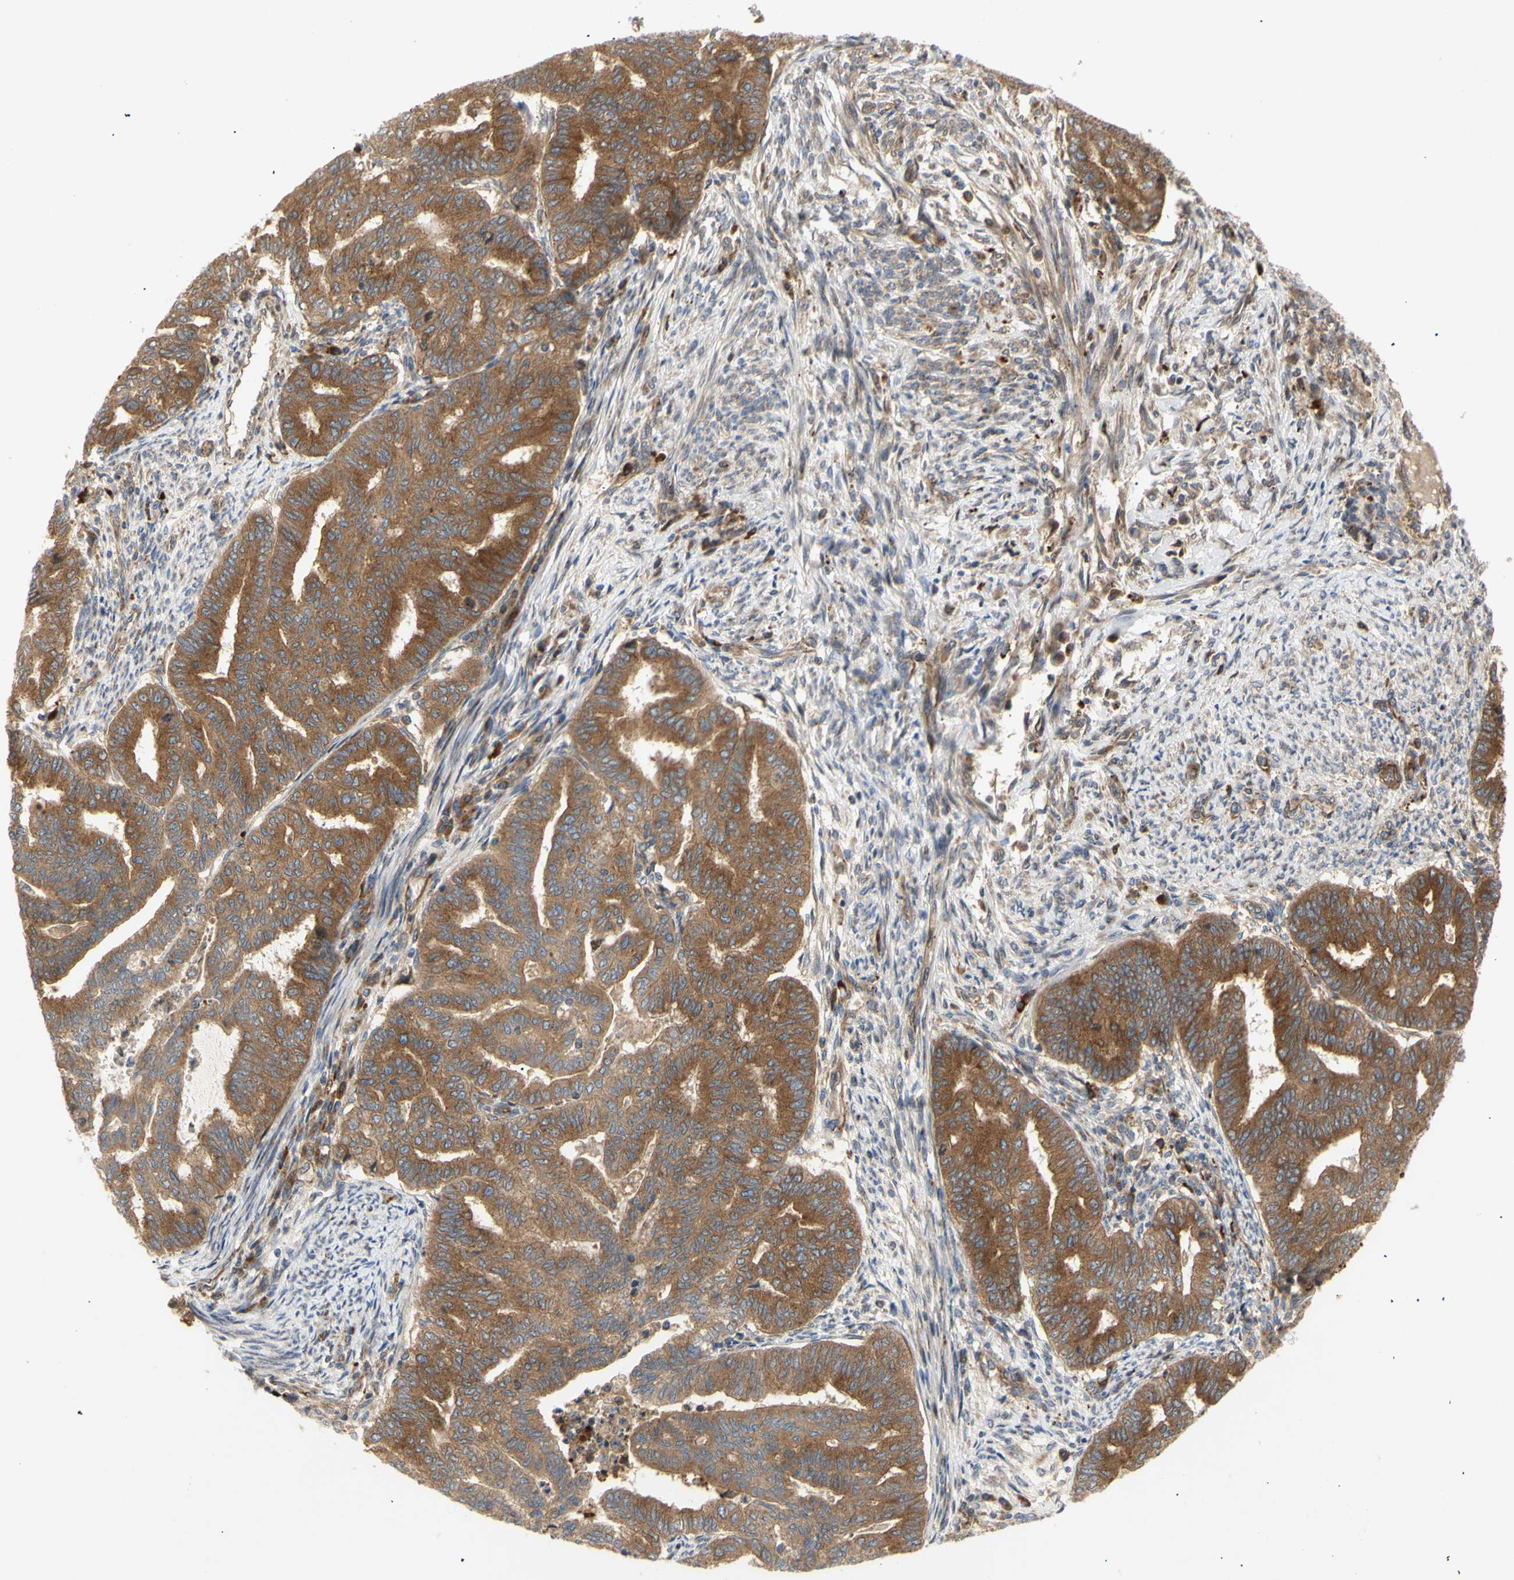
{"staining": {"intensity": "moderate", "quantity": ">75%", "location": "cytoplasmic/membranous"}, "tissue": "endometrial cancer", "cell_type": "Tumor cells", "image_type": "cancer", "snomed": [{"axis": "morphology", "description": "Adenocarcinoma, NOS"}, {"axis": "topography", "description": "Endometrium"}], "caption": "A histopathology image showing moderate cytoplasmic/membranous expression in about >75% of tumor cells in endometrial cancer (adenocarcinoma), as visualized by brown immunohistochemical staining.", "gene": "TUBG2", "patient": {"sex": "female", "age": 79}}